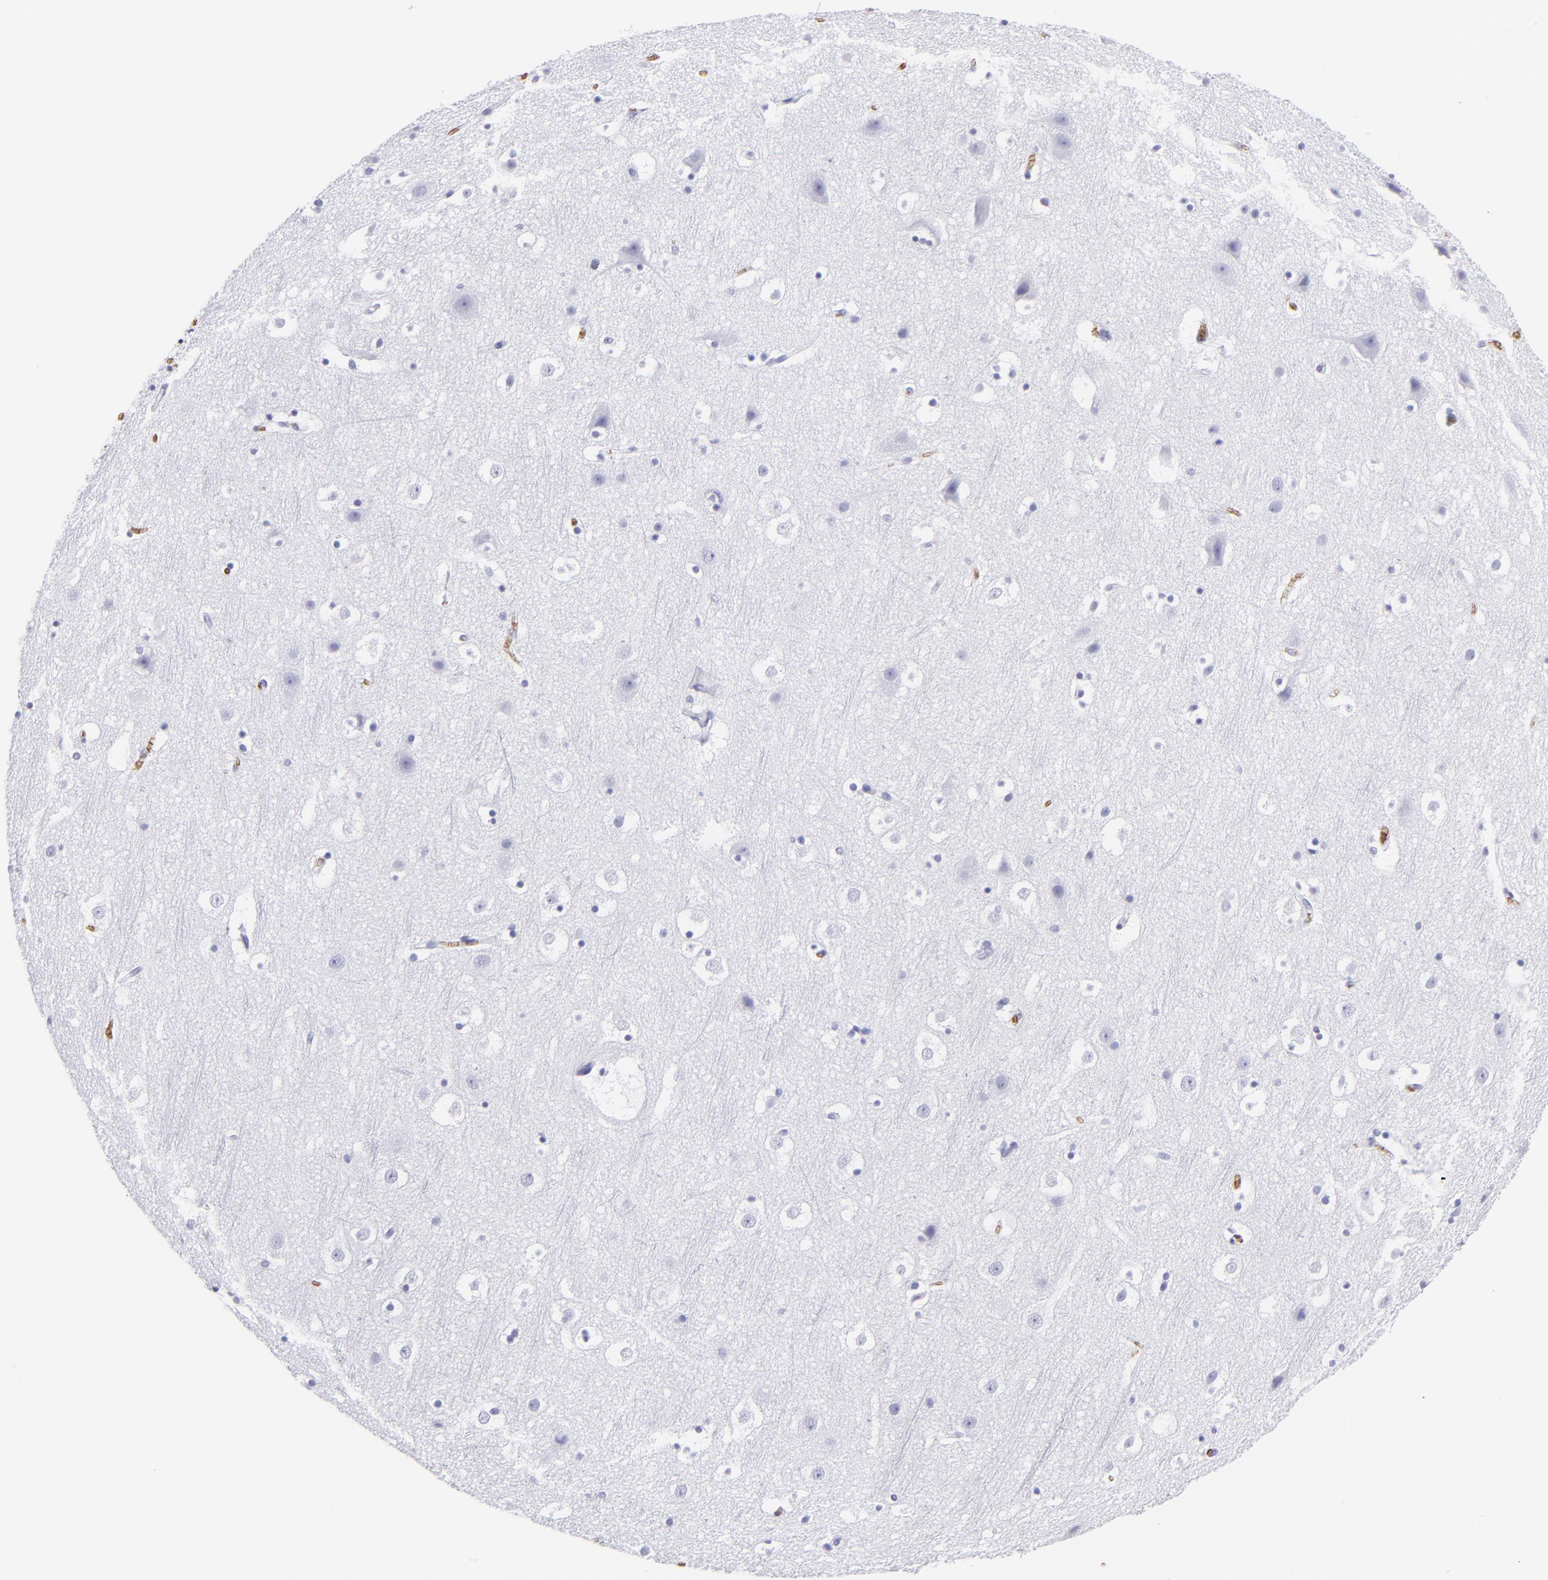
{"staining": {"intensity": "negative", "quantity": "none", "location": "none"}, "tissue": "cerebral cortex", "cell_type": "Endothelial cells", "image_type": "normal", "snomed": [{"axis": "morphology", "description": "Normal tissue, NOS"}, {"axis": "topography", "description": "Cerebral cortex"}], "caption": "This image is of normal cerebral cortex stained with immunohistochemistry (IHC) to label a protein in brown with the nuclei are counter-stained blue. There is no positivity in endothelial cells.", "gene": "GYPA", "patient": {"sex": "male", "age": 45}}